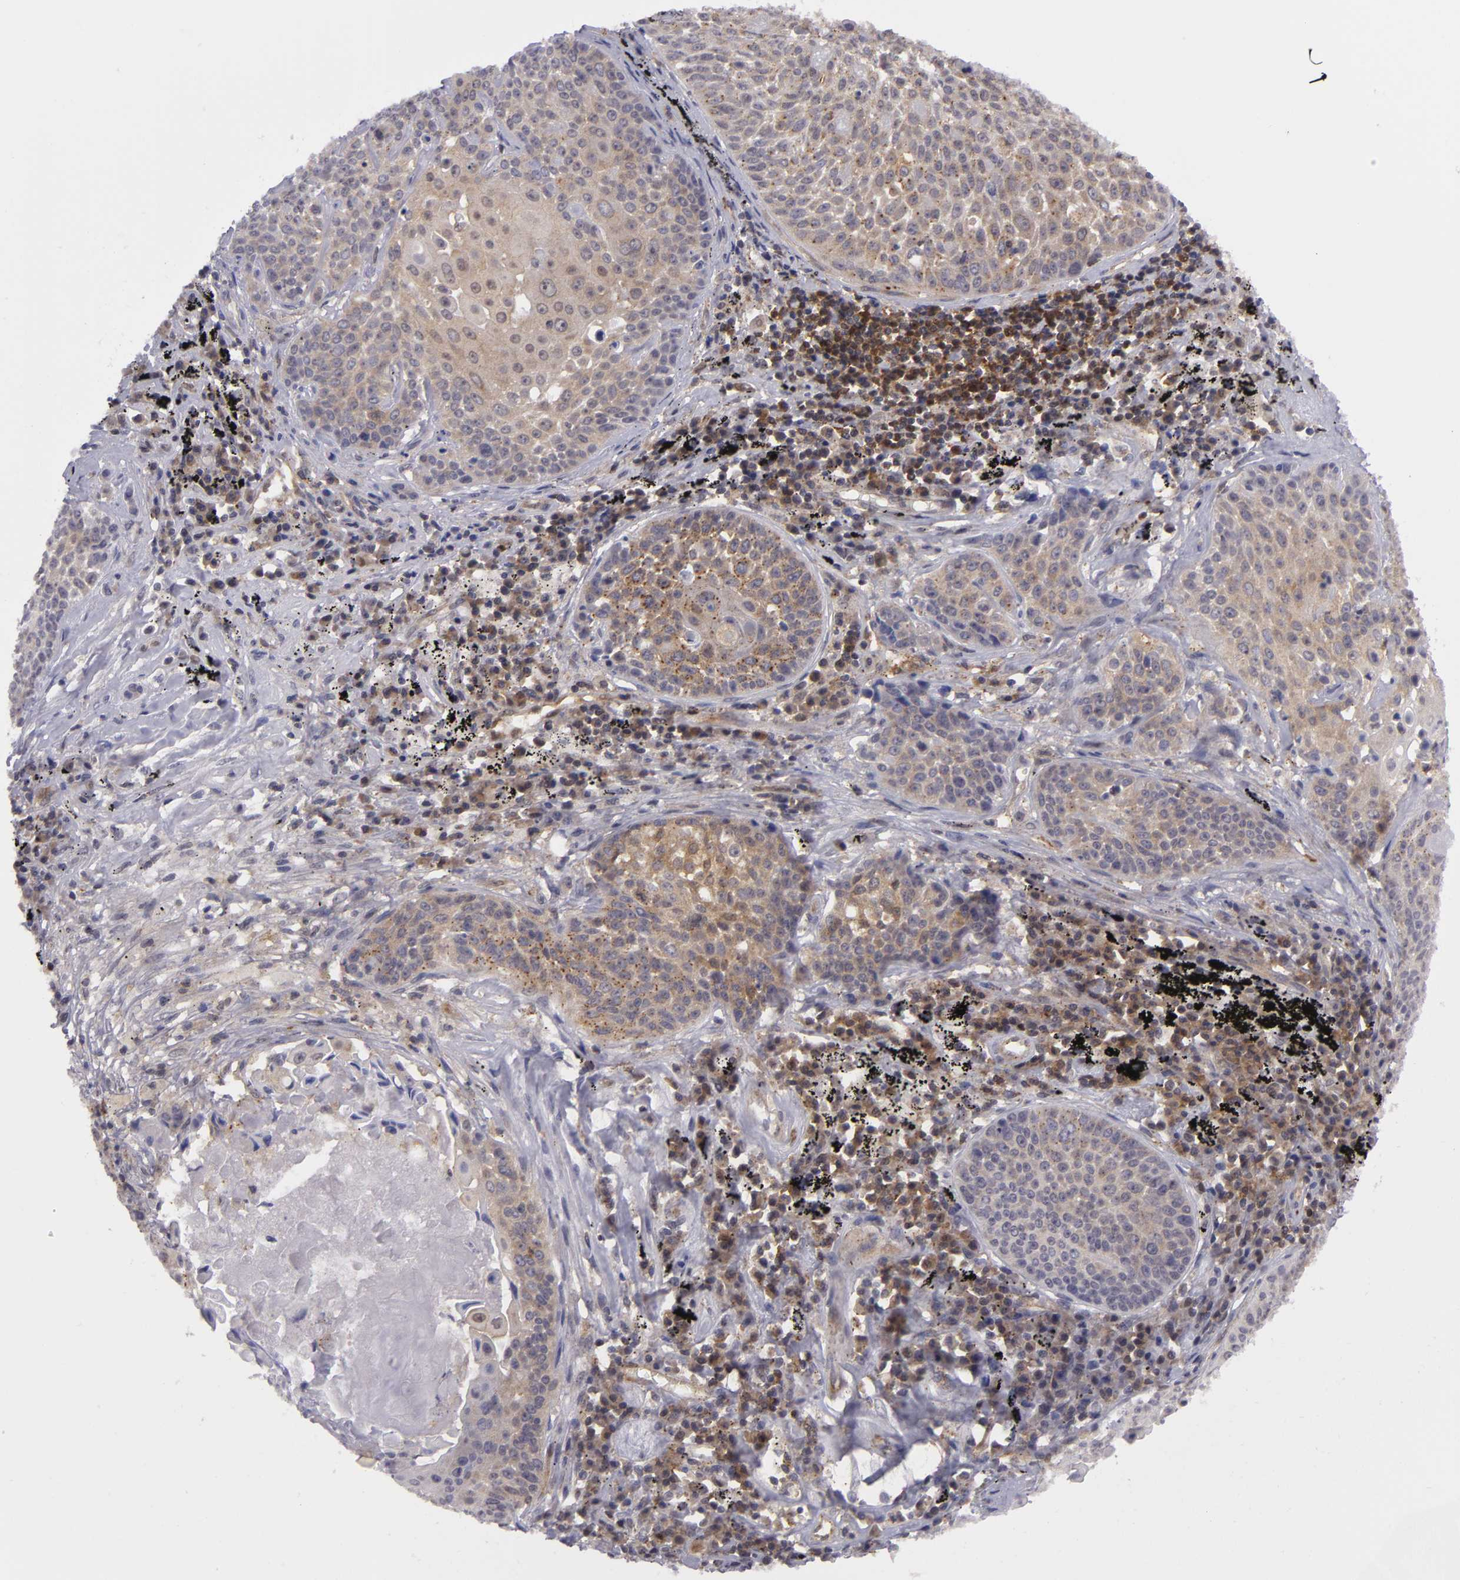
{"staining": {"intensity": "weak", "quantity": "25%-75%", "location": "cytoplasmic/membranous"}, "tissue": "lung cancer", "cell_type": "Tumor cells", "image_type": "cancer", "snomed": [{"axis": "morphology", "description": "Adenocarcinoma, NOS"}, {"axis": "topography", "description": "Lung"}], "caption": "About 25%-75% of tumor cells in lung cancer exhibit weak cytoplasmic/membranous protein expression as visualized by brown immunohistochemical staining.", "gene": "BCL10", "patient": {"sex": "male", "age": 60}}